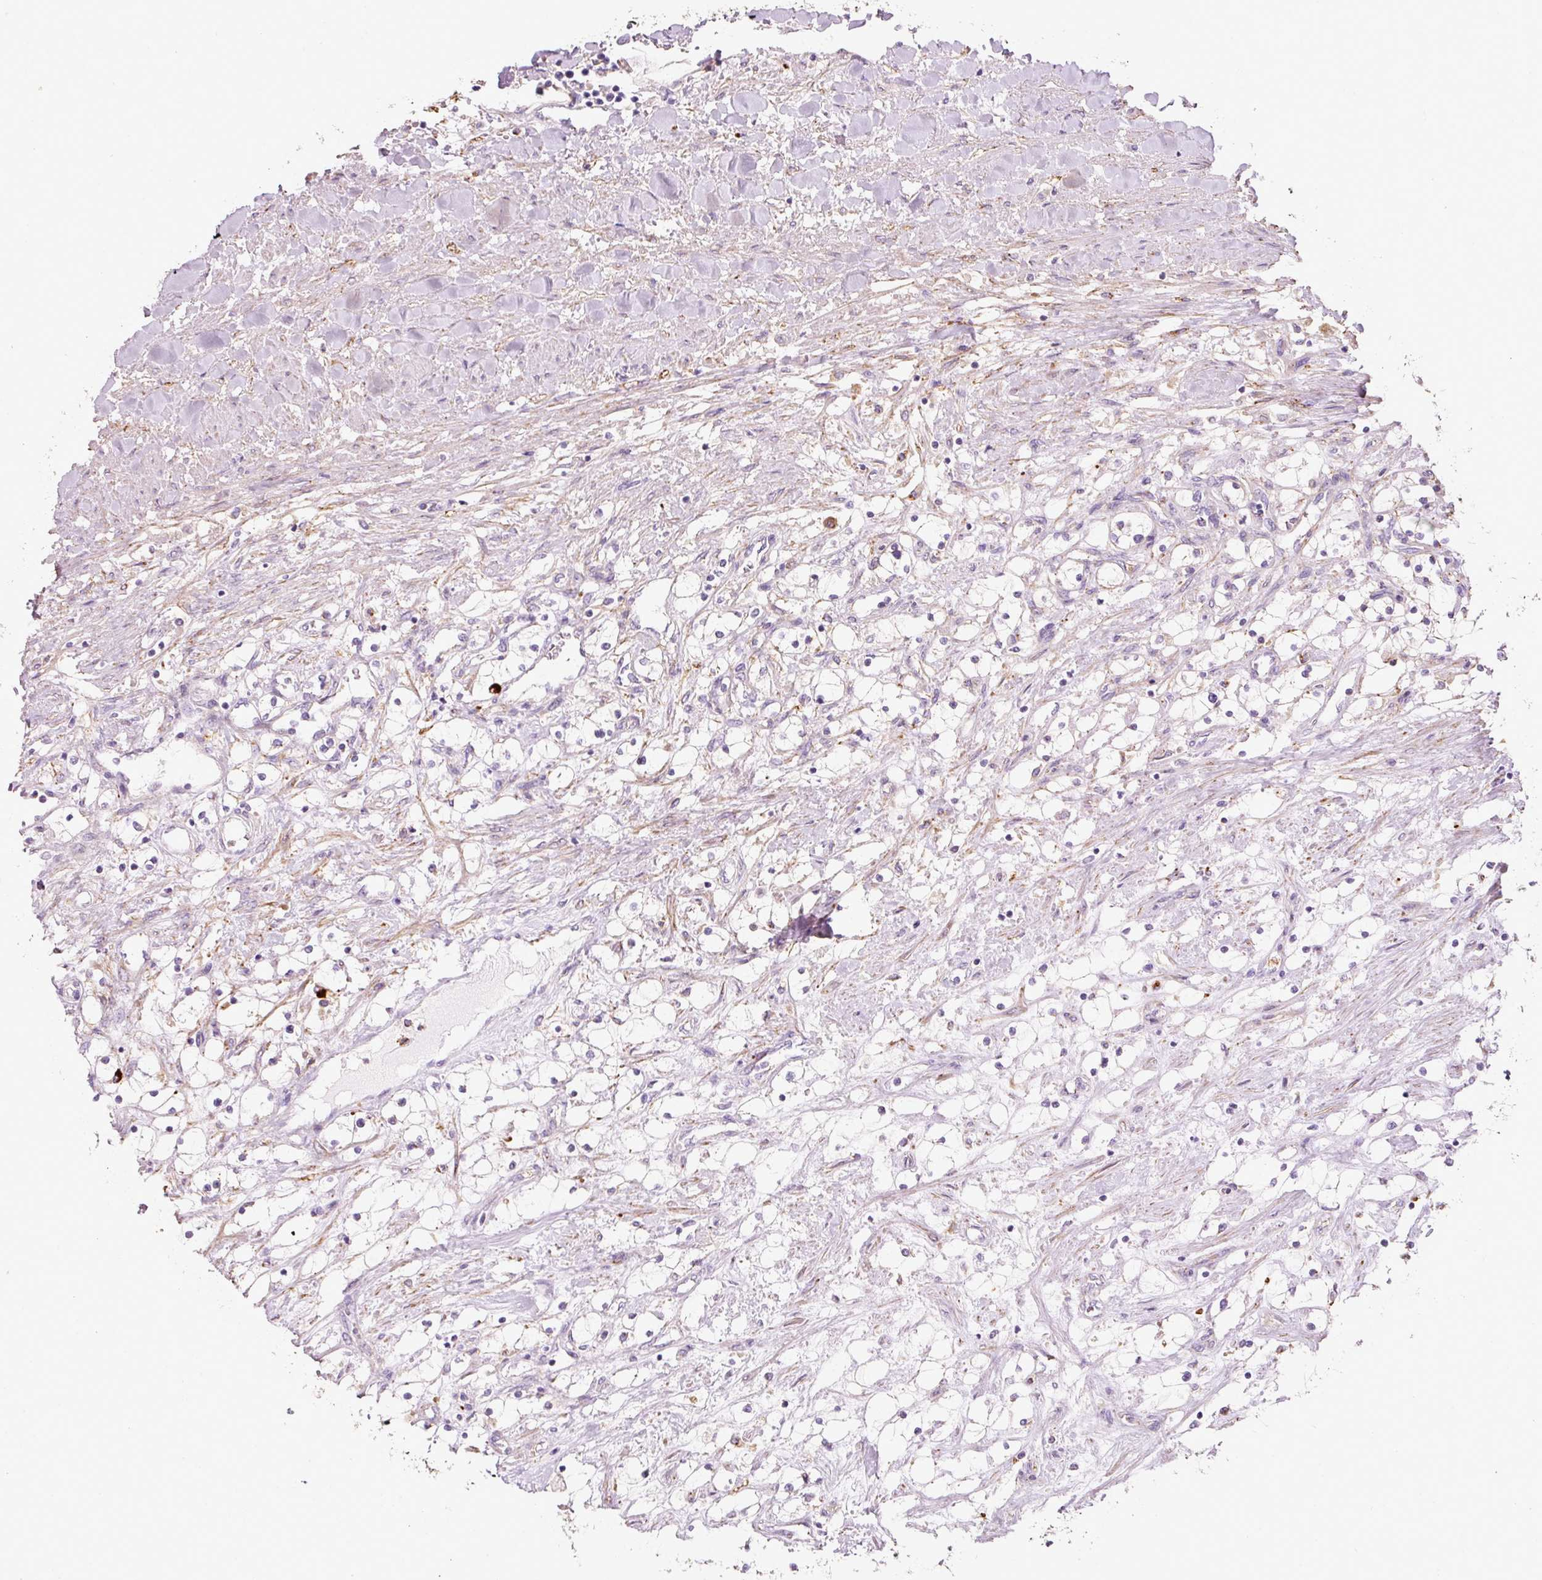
{"staining": {"intensity": "negative", "quantity": "none", "location": "none"}, "tissue": "renal cancer", "cell_type": "Tumor cells", "image_type": "cancer", "snomed": [{"axis": "morphology", "description": "Adenocarcinoma, NOS"}, {"axis": "topography", "description": "Kidney"}], "caption": "Histopathology image shows no protein positivity in tumor cells of renal cancer (adenocarcinoma) tissue.", "gene": "TMC8", "patient": {"sex": "male", "age": 68}}